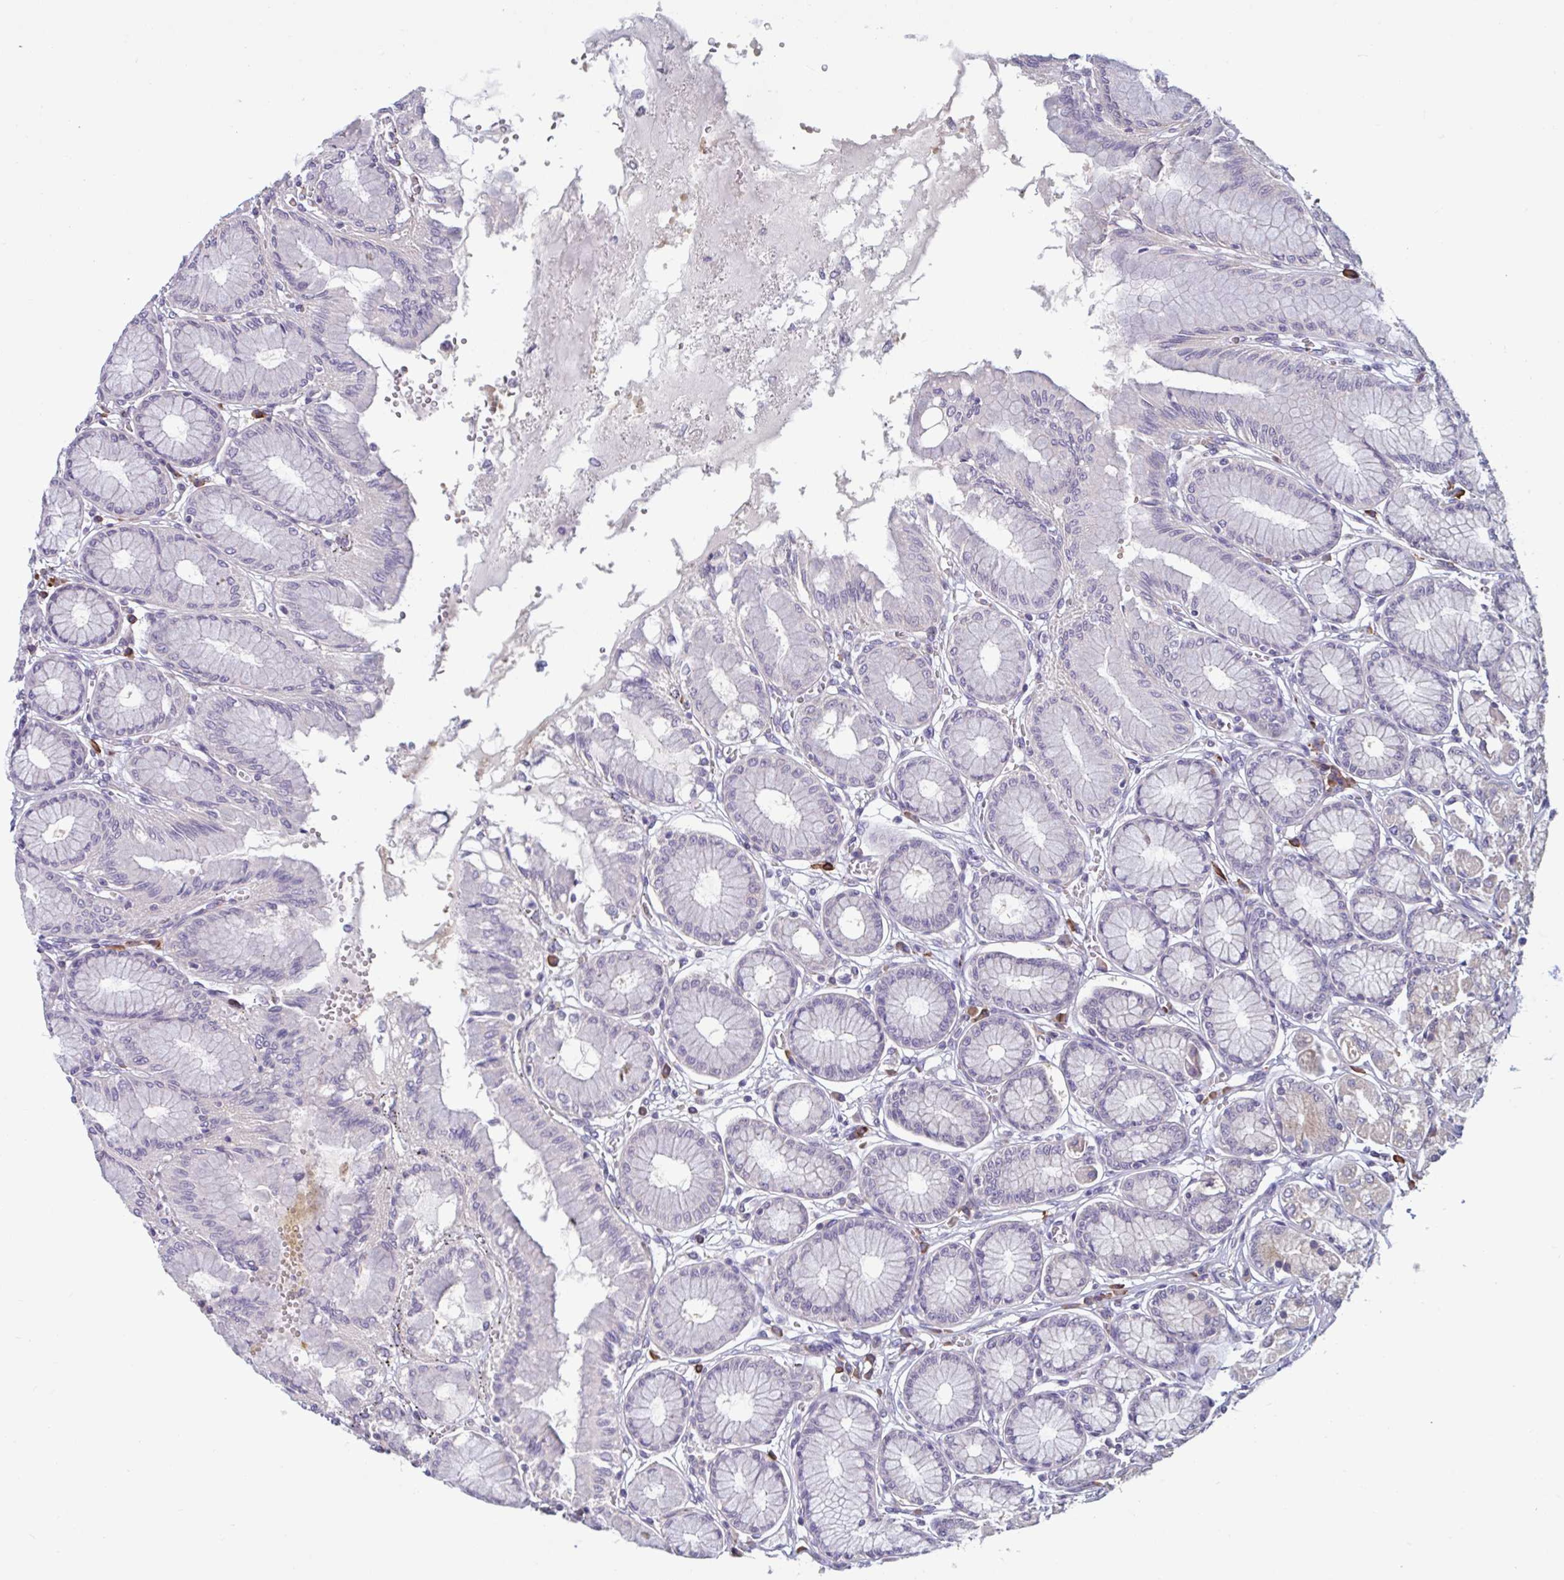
{"staining": {"intensity": "negative", "quantity": "none", "location": "none"}, "tissue": "stomach", "cell_type": "Glandular cells", "image_type": "normal", "snomed": [{"axis": "morphology", "description": "Normal tissue, NOS"}, {"axis": "topography", "description": "Stomach"}, {"axis": "topography", "description": "Stomach, lower"}], "caption": "This is a image of immunohistochemistry (IHC) staining of unremarkable stomach, which shows no positivity in glandular cells.", "gene": "CD1E", "patient": {"sex": "male", "age": 76}}